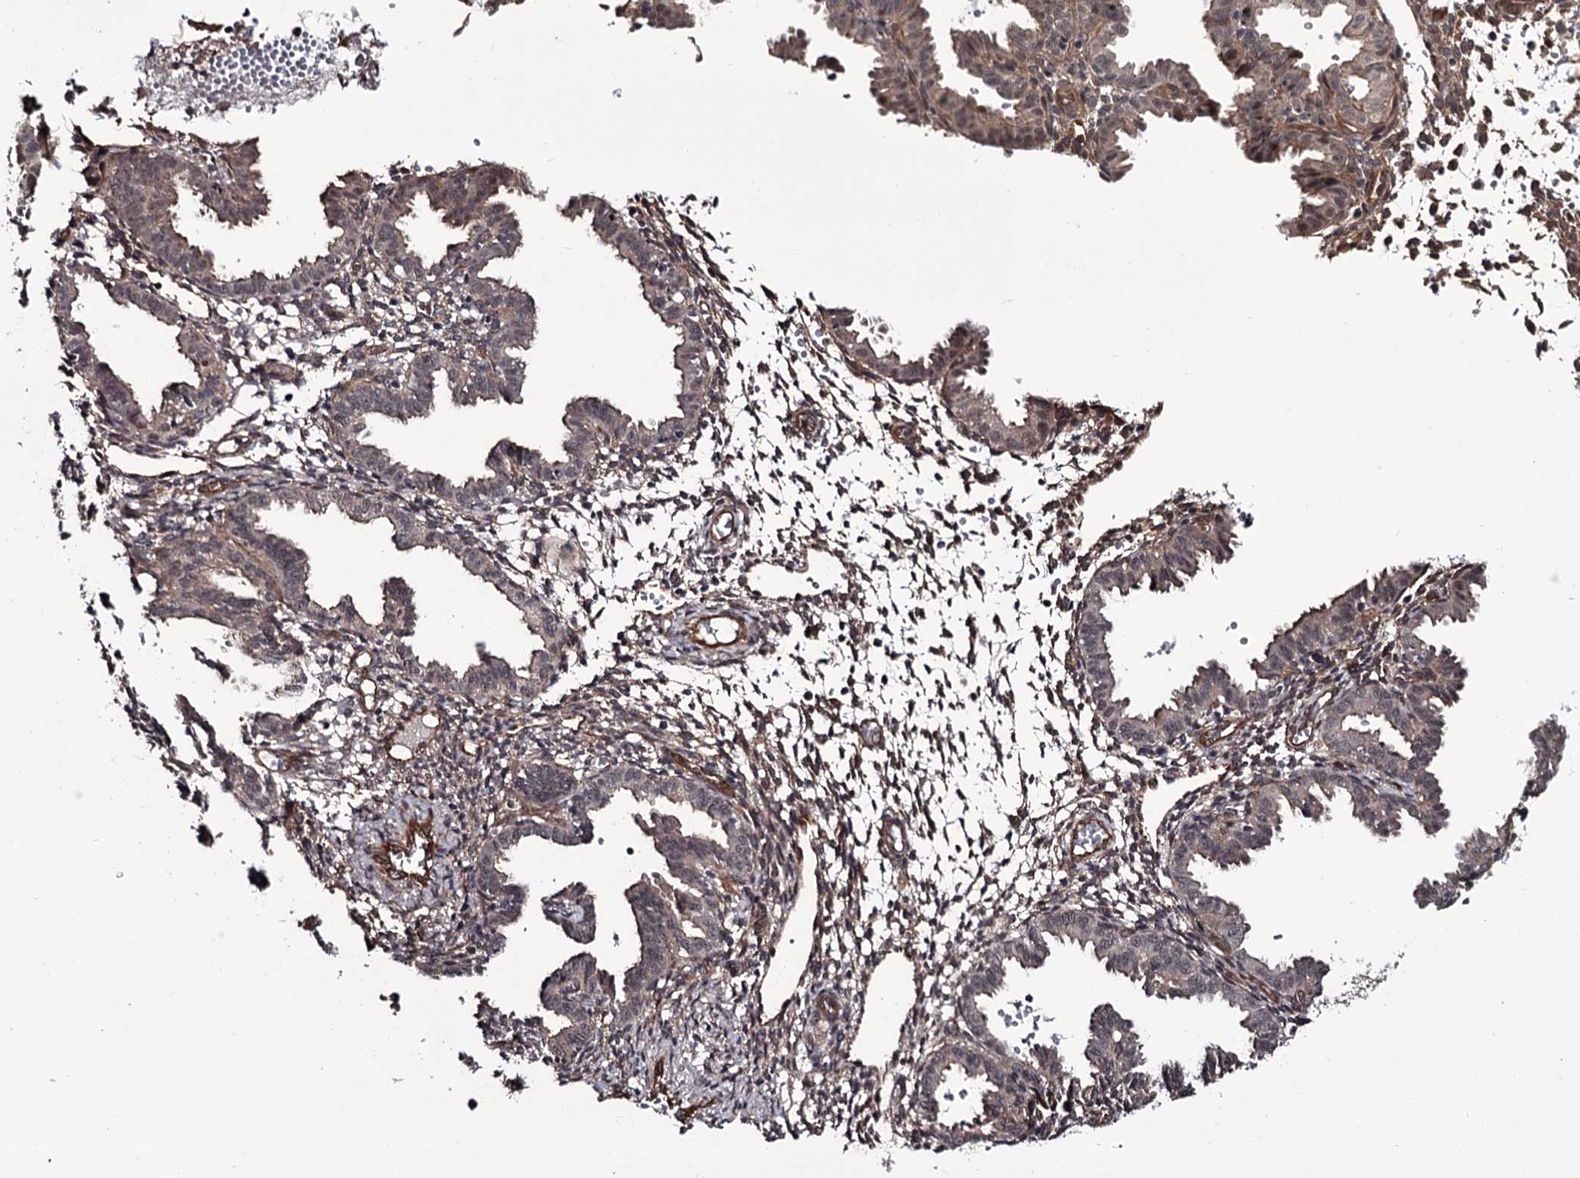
{"staining": {"intensity": "negative", "quantity": "none", "location": "none"}, "tissue": "endometrium", "cell_type": "Cells in endometrial stroma", "image_type": "normal", "snomed": [{"axis": "morphology", "description": "Normal tissue, NOS"}, {"axis": "topography", "description": "Endometrium"}], "caption": "High power microscopy photomicrograph of an immunohistochemistry photomicrograph of benign endometrium, revealing no significant staining in cells in endometrial stroma. (DAB (3,3'-diaminobenzidine) immunohistochemistry, high magnification).", "gene": "CDC42EP2", "patient": {"sex": "female", "age": 33}}